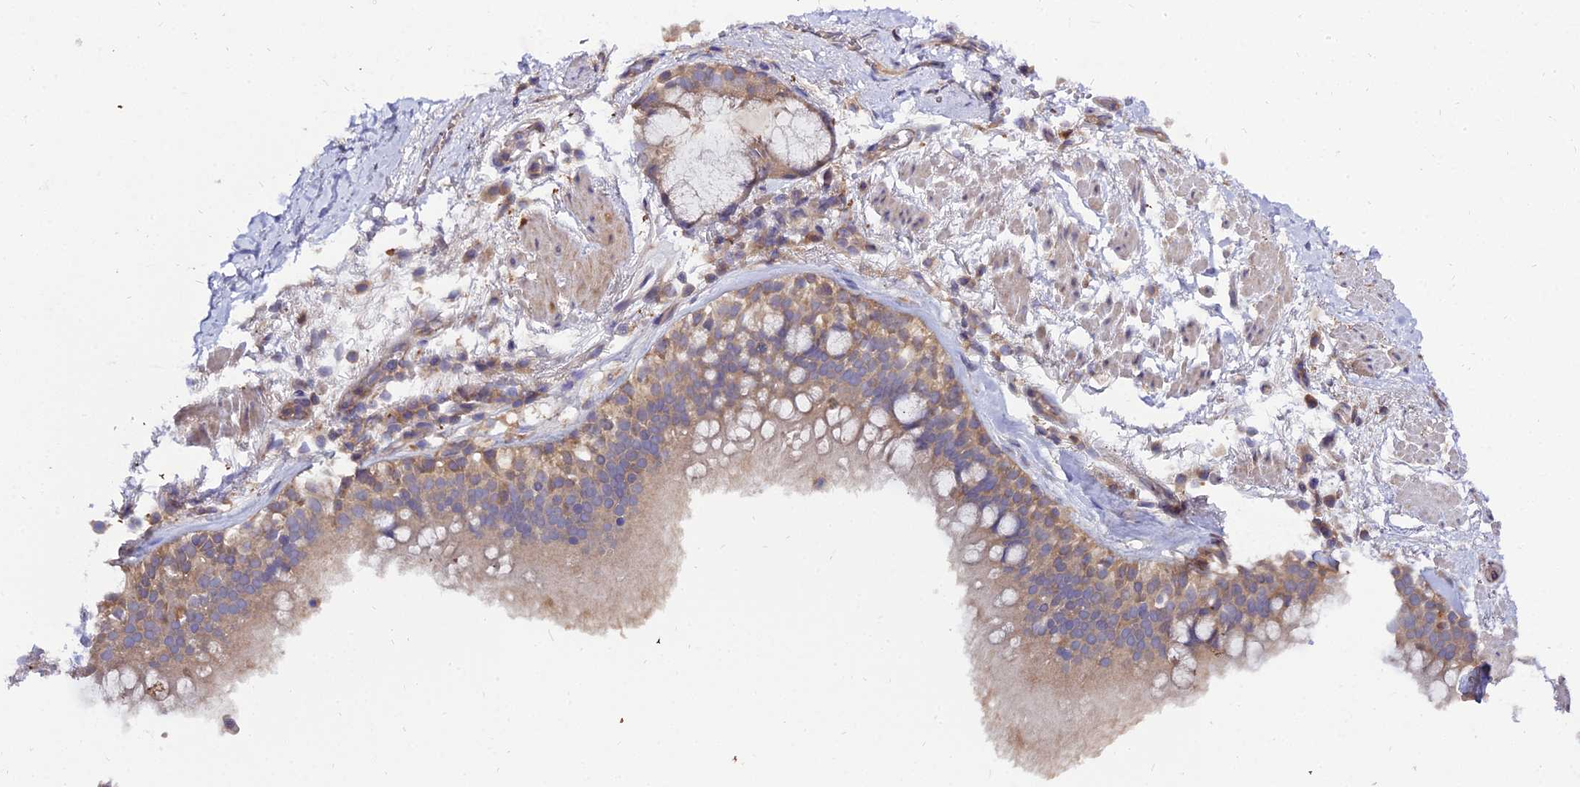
{"staining": {"intensity": "negative", "quantity": "none", "location": "none"}, "tissue": "soft tissue", "cell_type": "Fibroblasts", "image_type": "normal", "snomed": [{"axis": "morphology", "description": "Normal tissue, NOS"}, {"axis": "topography", "description": "Lymph node"}, {"axis": "topography", "description": "Cartilage tissue"}, {"axis": "topography", "description": "Bronchus"}], "caption": "Immunohistochemistry of normal soft tissue shows no positivity in fibroblasts. (DAB (3,3'-diaminobenzidine) IHC with hematoxylin counter stain).", "gene": "C2orf69", "patient": {"sex": "male", "age": 63}}